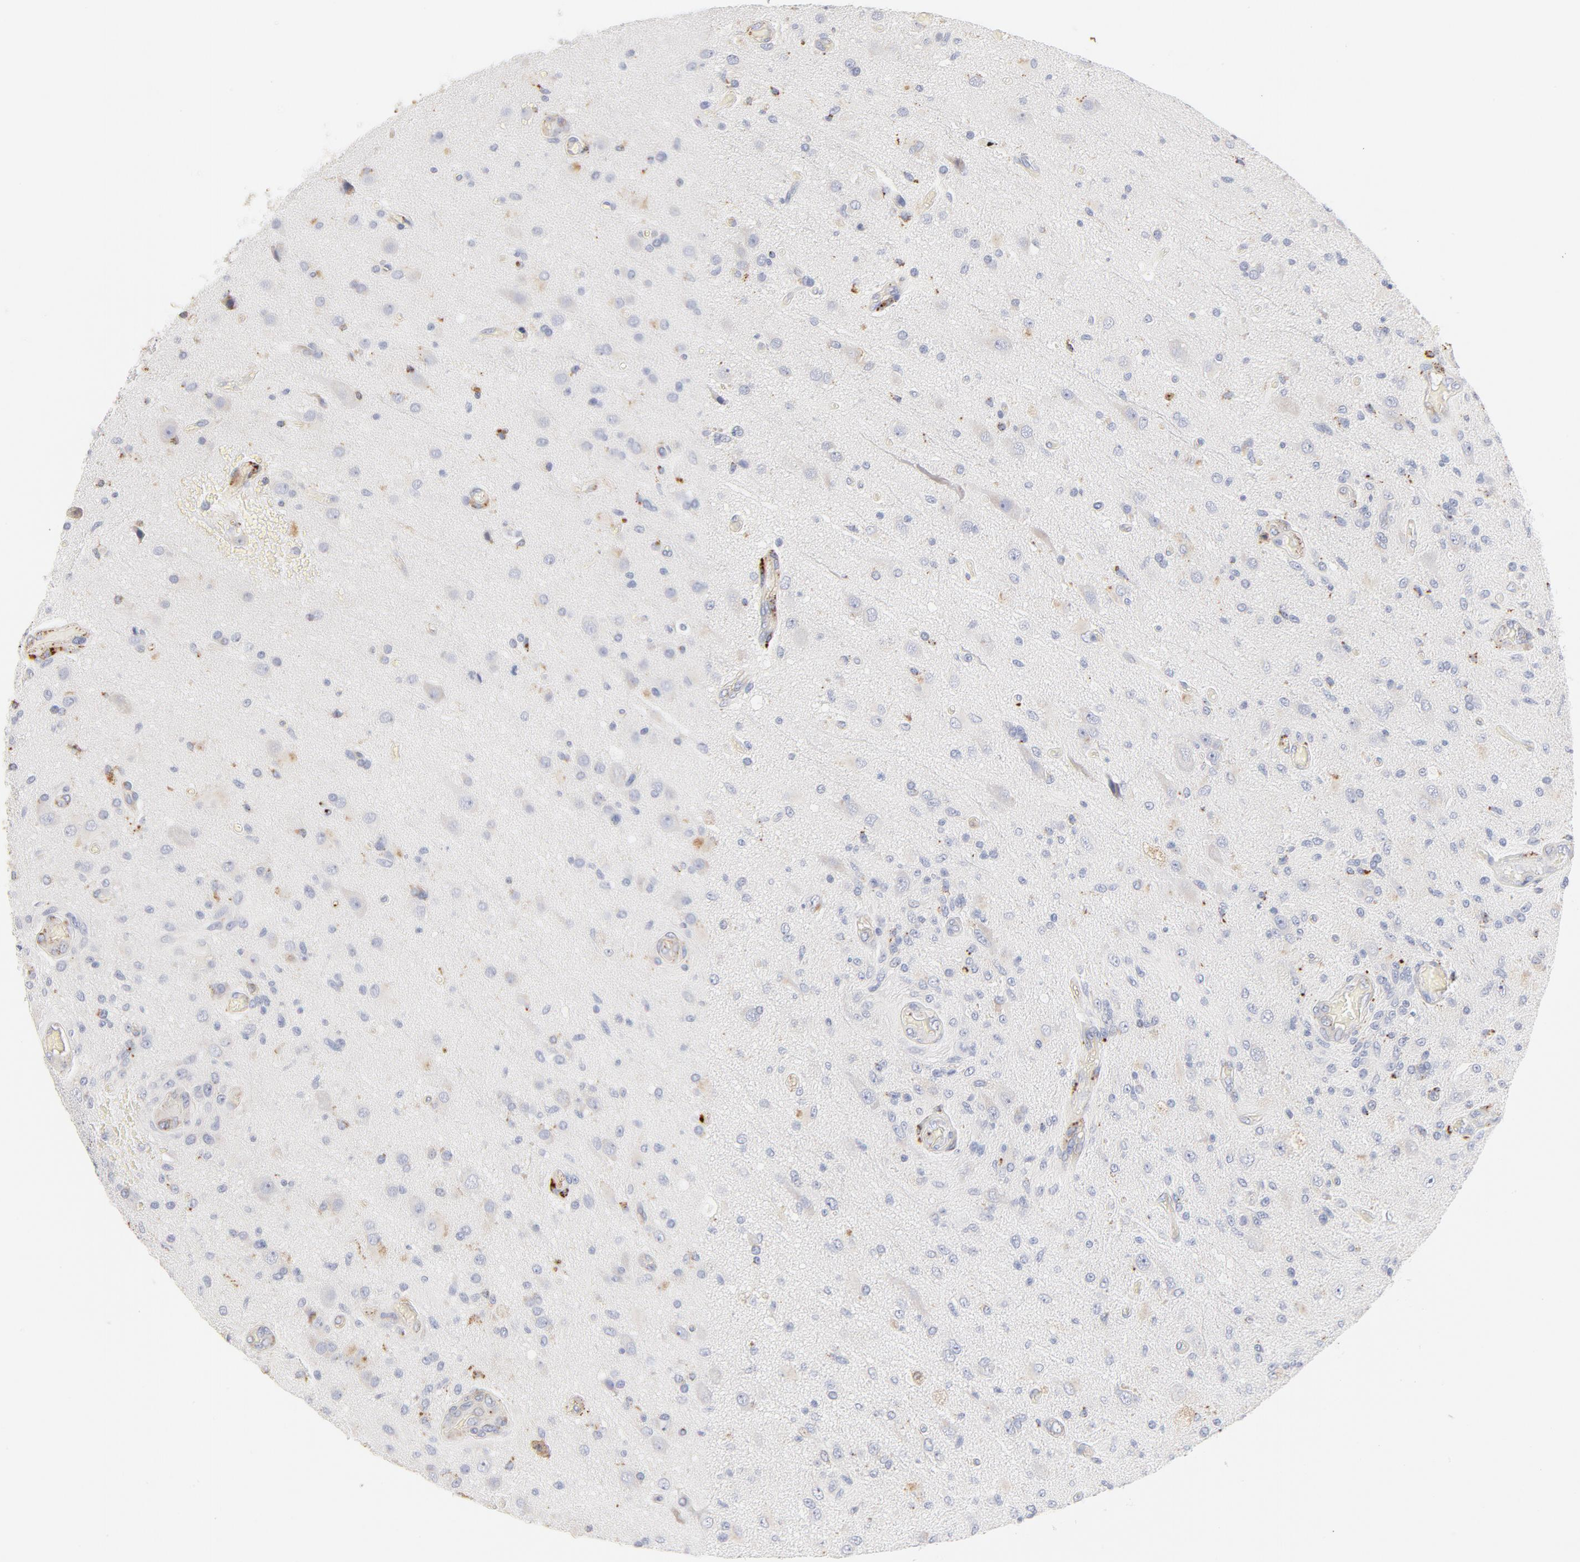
{"staining": {"intensity": "negative", "quantity": "none", "location": "none"}, "tissue": "glioma", "cell_type": "Tumor cells", "image_type": "cancer", "snomed": [{"axis": "morphology", "description": "Normal tissue, NOS"}, {"axis": "morphology", "description": "Glioma, malignant, High grade"}, {"axis": "topography", "description": "Cerebral cortex"}], "caption": "Immunohistochemical staining of malignant glioma (high-grade) demonstrates no significant staining in tumor cells.", "gene": "CTSH", "patient": {"sex": "male", "age": 77}}